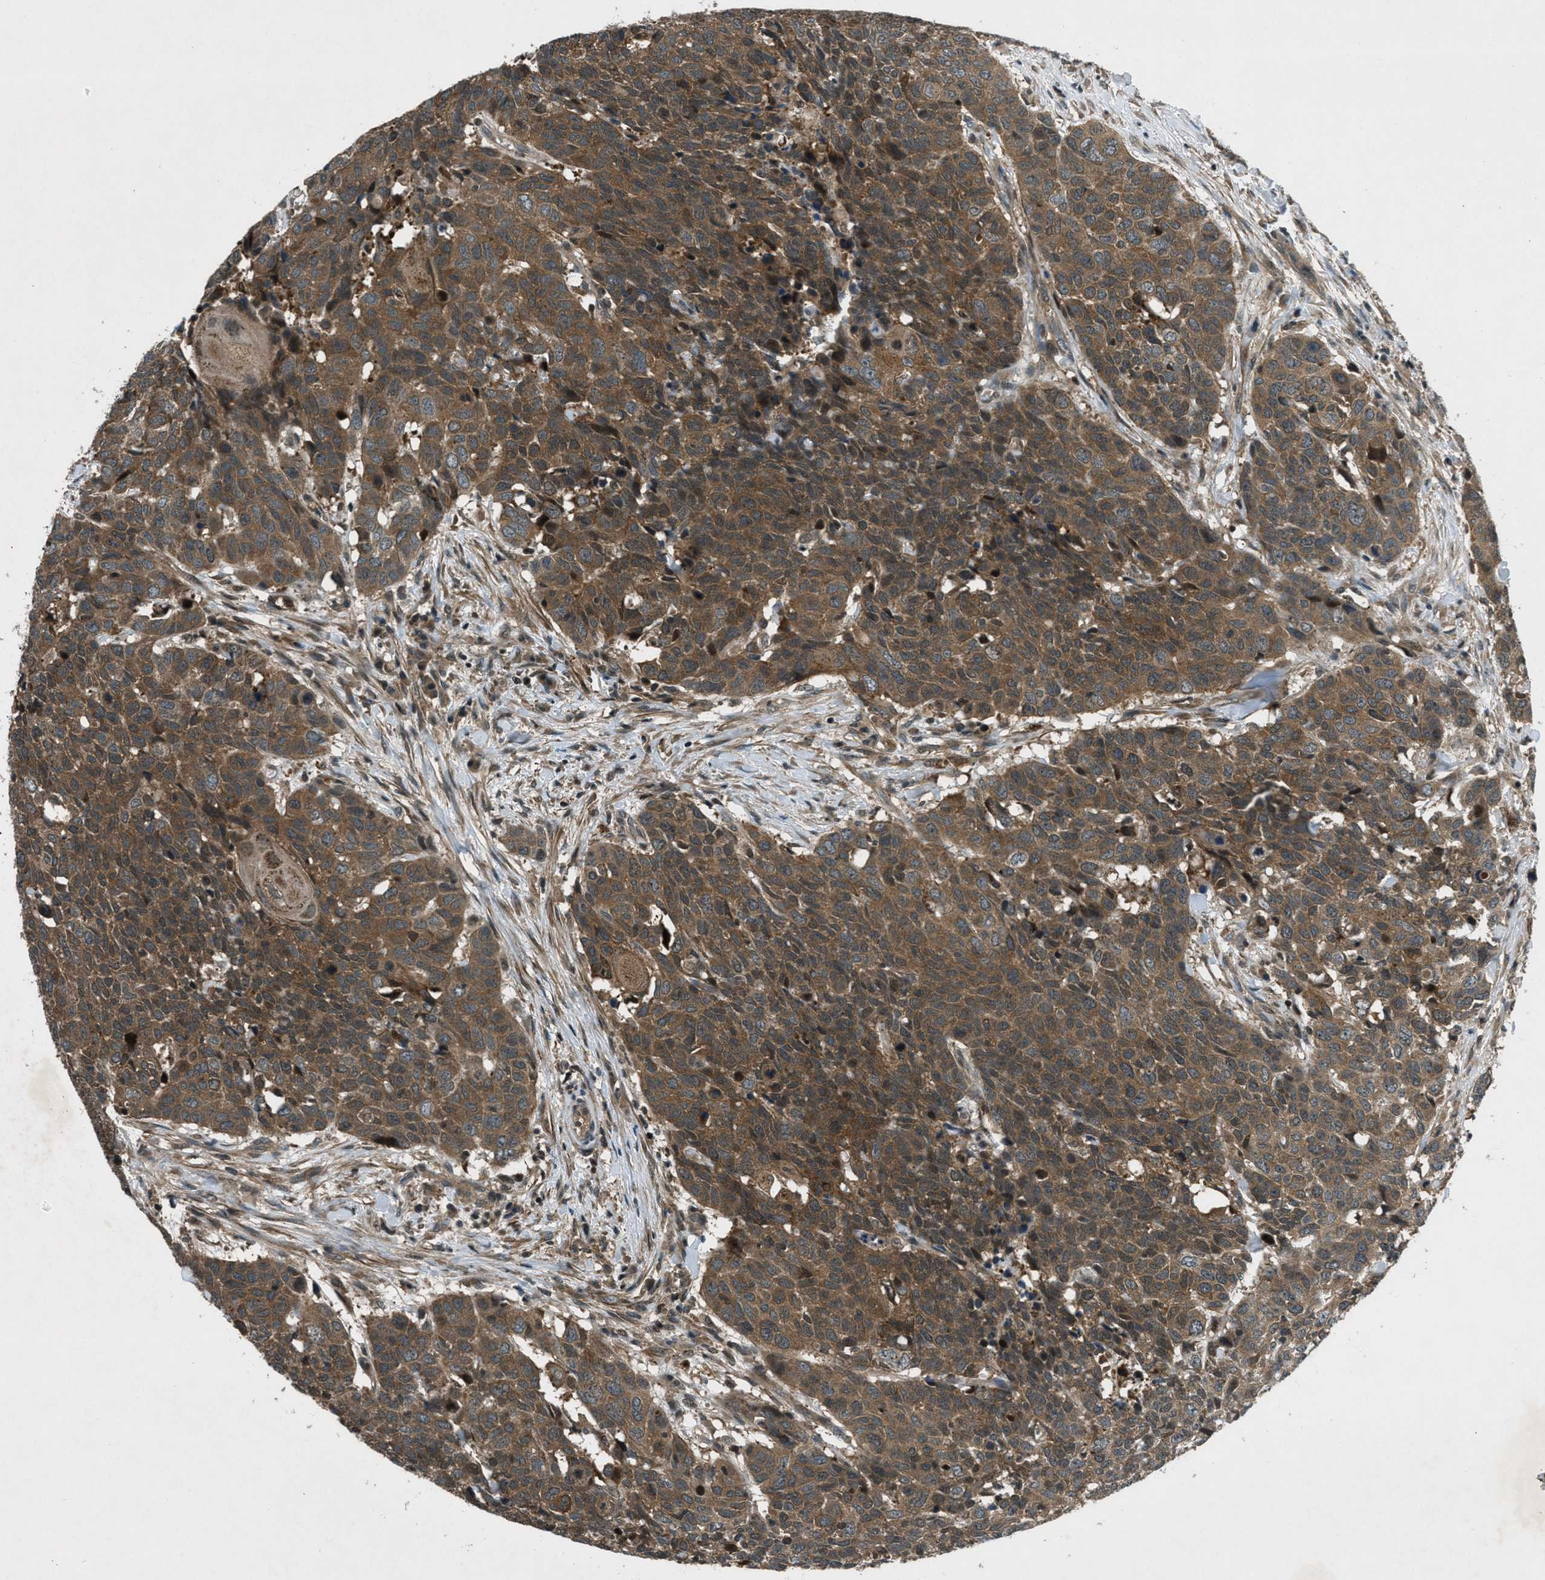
{"staining": {"intensity": "moderate", "quantity": ">75%", "location": "cytoplasmic/membranous"}, "tissue": "head and neck cancer", "cell_type": "Tumor cells", "image_type": "cancer", "snomed": [{"axis": "morphology", "description": "Squamous cell carcinoma, NOS"}, {"axis": "topography", "description": "Head-Neck"}], "caption": "An image of head and neck squamous cell carcinoma stained for a protein demonstrates moderate cytoplasmic/membranous brown staining in tumor cells.", "gene": "EPSTI1", "patient": {"sex": "male", "age": 66}}